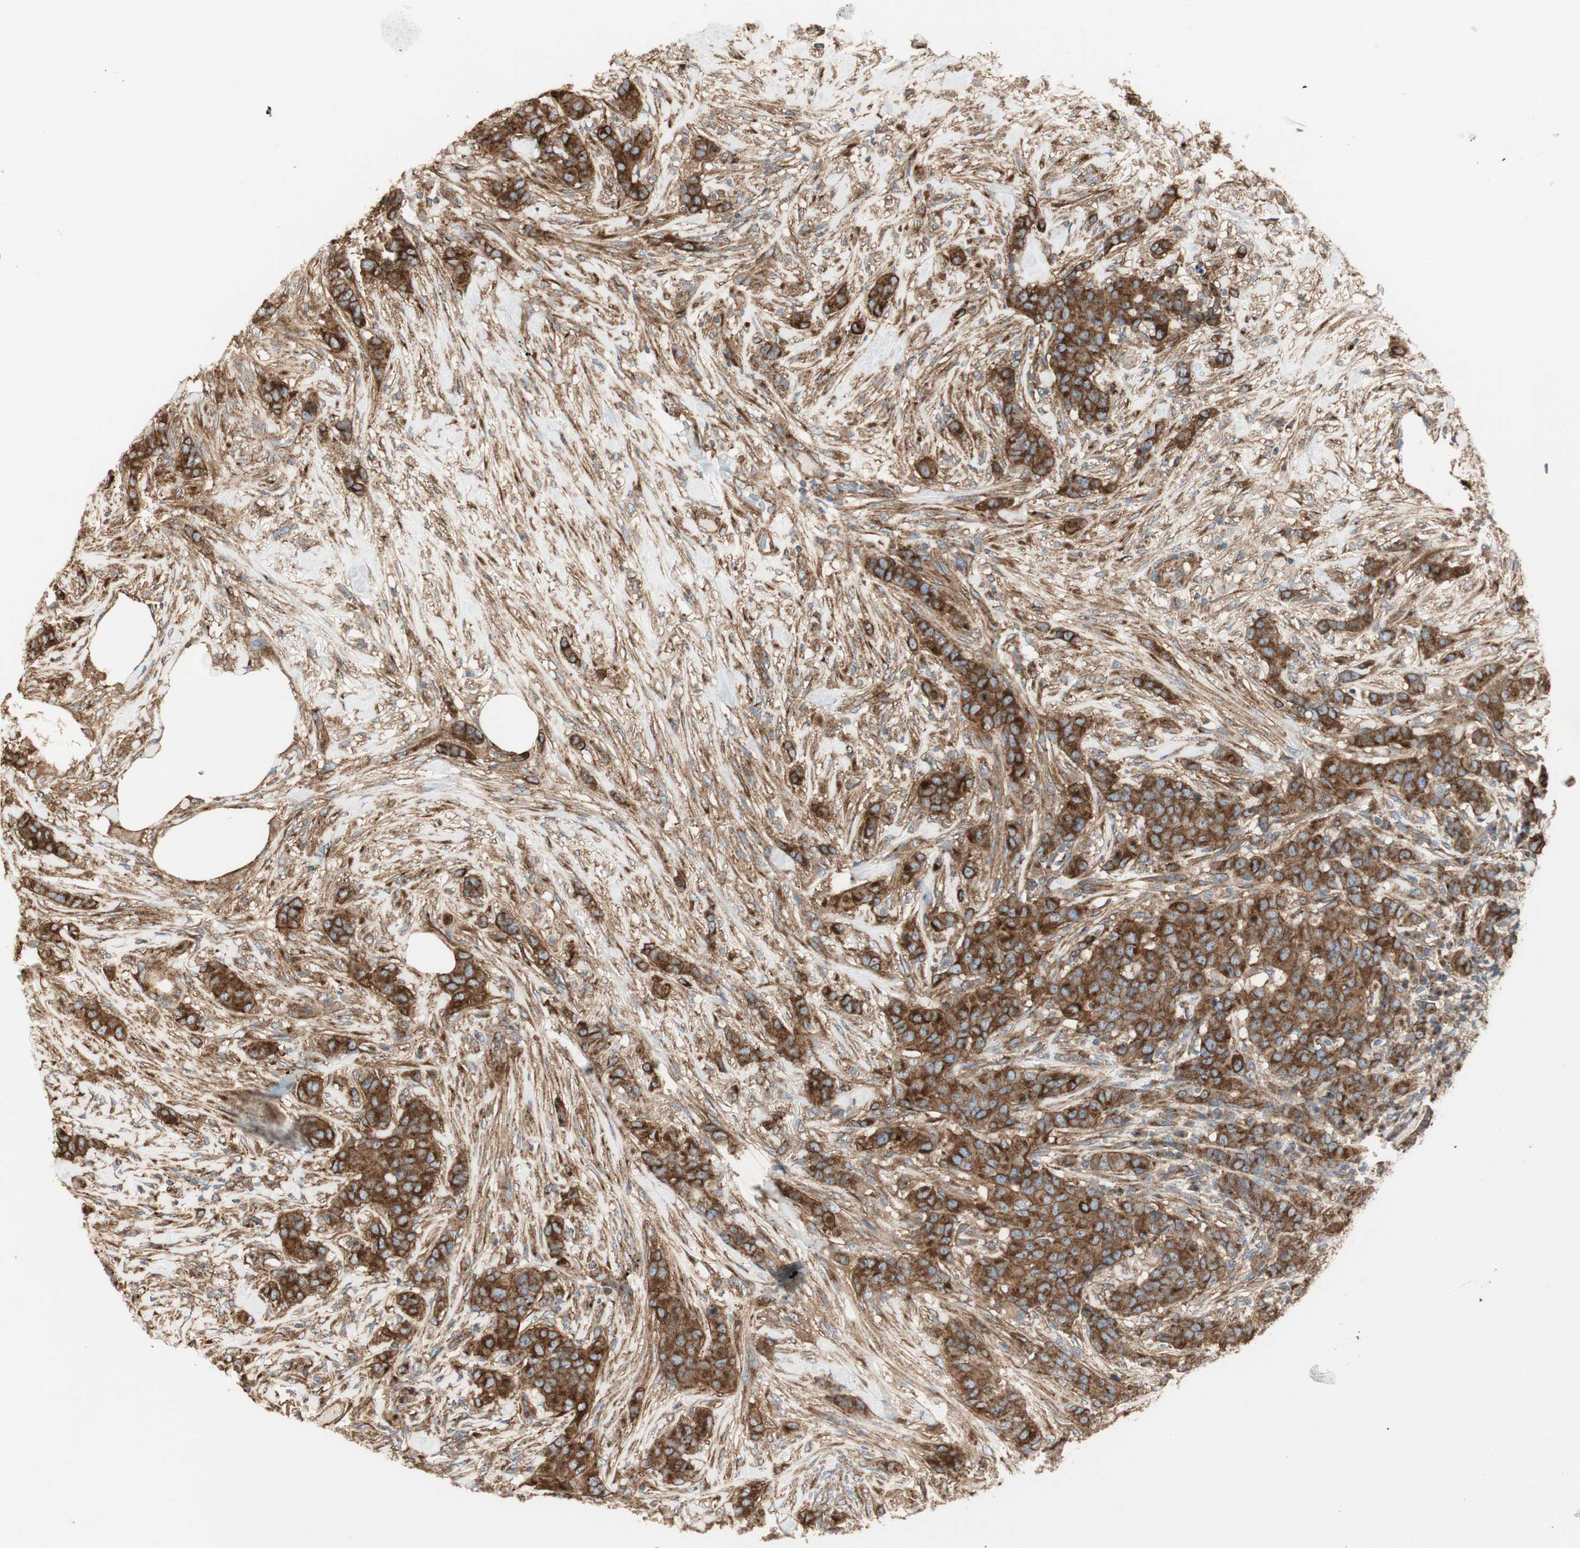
{"staining": {"intensity": "strong", "quantity": ">75%", "location": "cytoplasmic/membranous"}, "tissue": "breast cancer", "cell_type": "Tumor cells", "image_type": "cancer", "snomed": [{"axis": "morphology", "description": "Duct carcinoma"}, {"axis": "topography", "description": "Breast"}], "caption": "Immunohistochemistry micrograph of neoplastic tissue: breast infiltrating ductal carcinoma stained using IHC demonstrates high levels of strong protein expression localized specifically in the cytoplasmic/membranous of tumor cells, appearing as a cytoplasmic/membranous brown color.", "gene": "H6PD", "patient": {"sex": "female", "age": 40}}